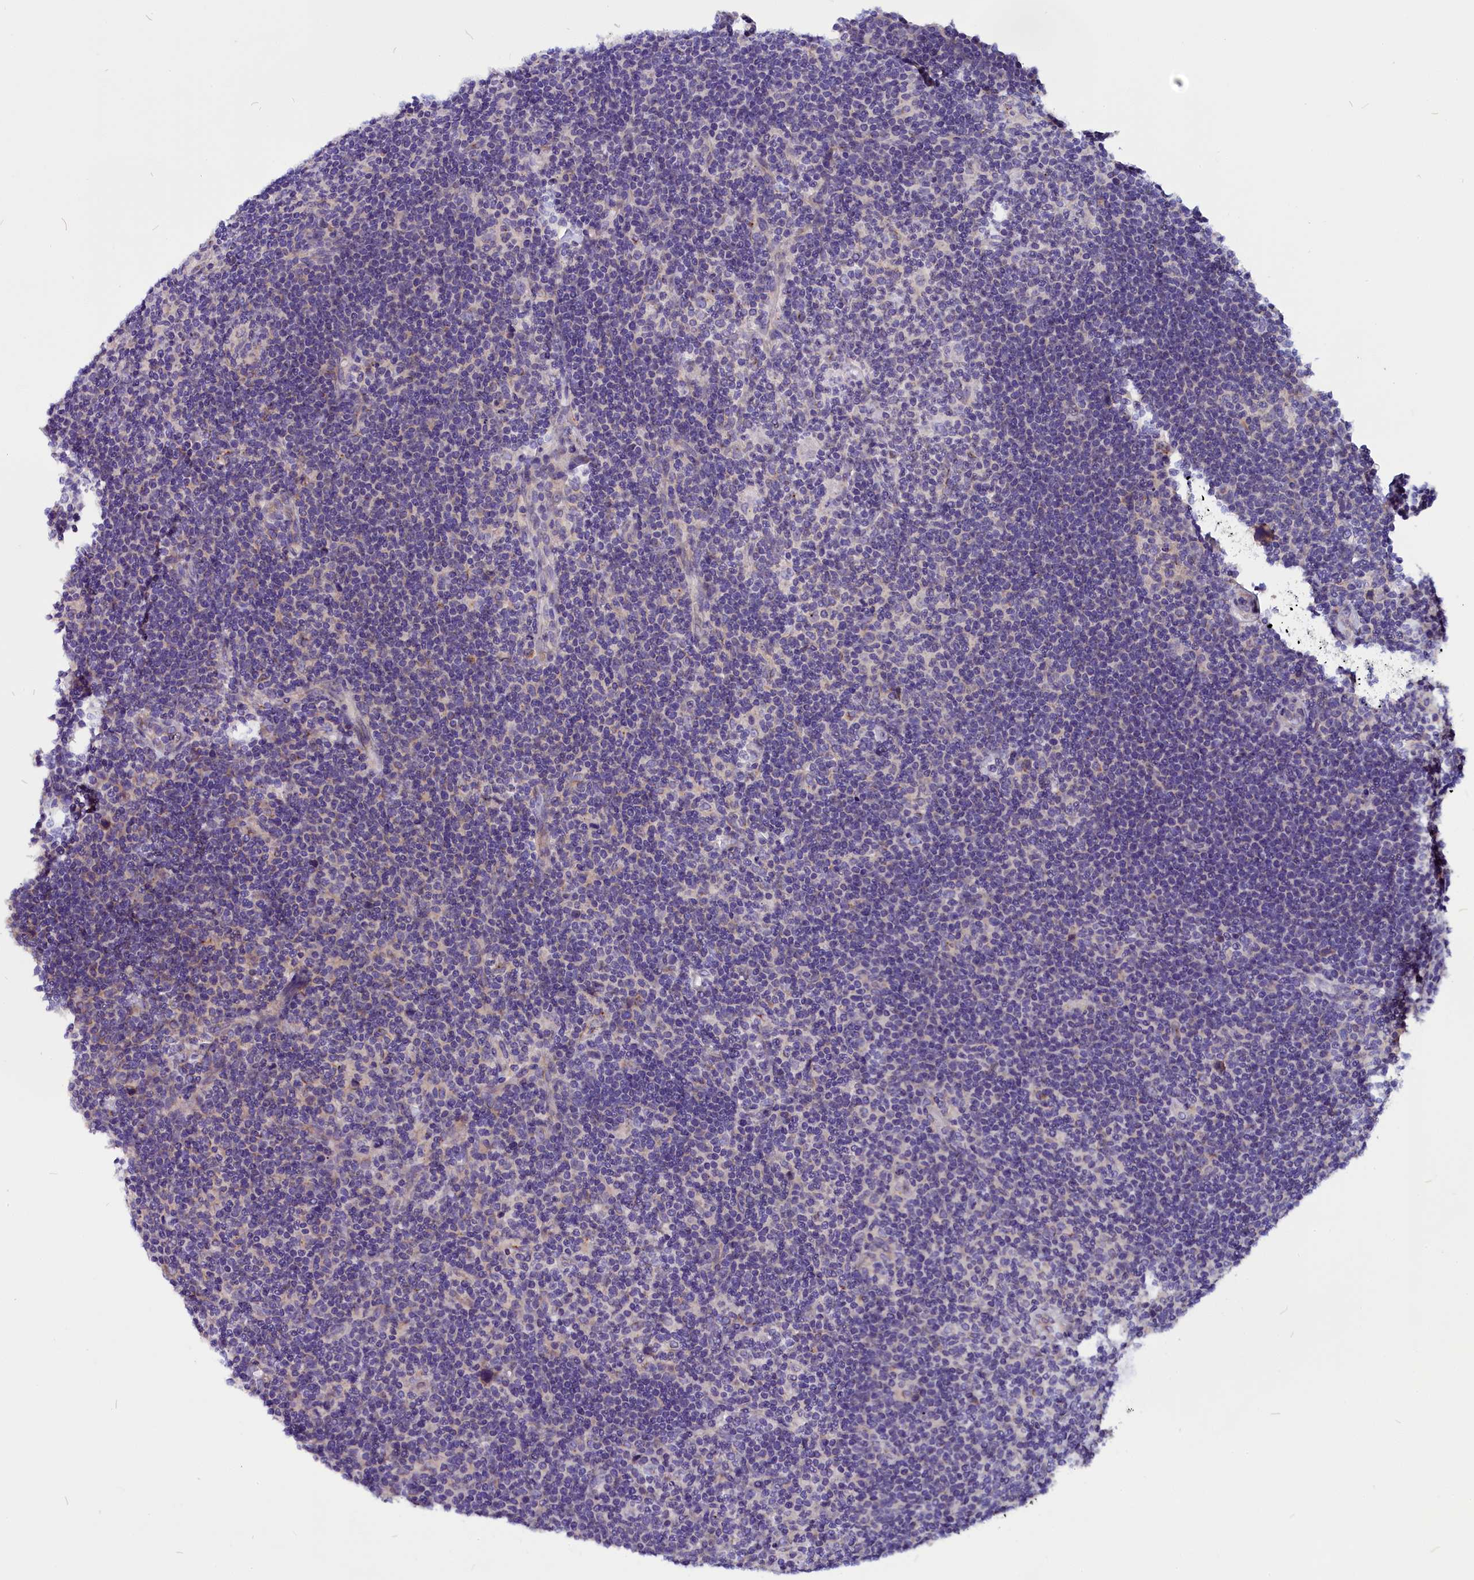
{"staining": {"intensity": "negative", "quantity": "none", "location": "none"}, "tissue": "lymphoma", "cell_type": "Tumor cells", "image_type": "cancer", "snomed": [{"axis": "morphology", "description": "Hodgkin's disease, NOS"}, {"axis": "topography", "description": "Lymph node"}], "caption": "Immunohistochemistry of lymphoma shows no positivity in tumor cells.", "gene": "CEP170", "patient": {"sex": "female", "age": 57}}